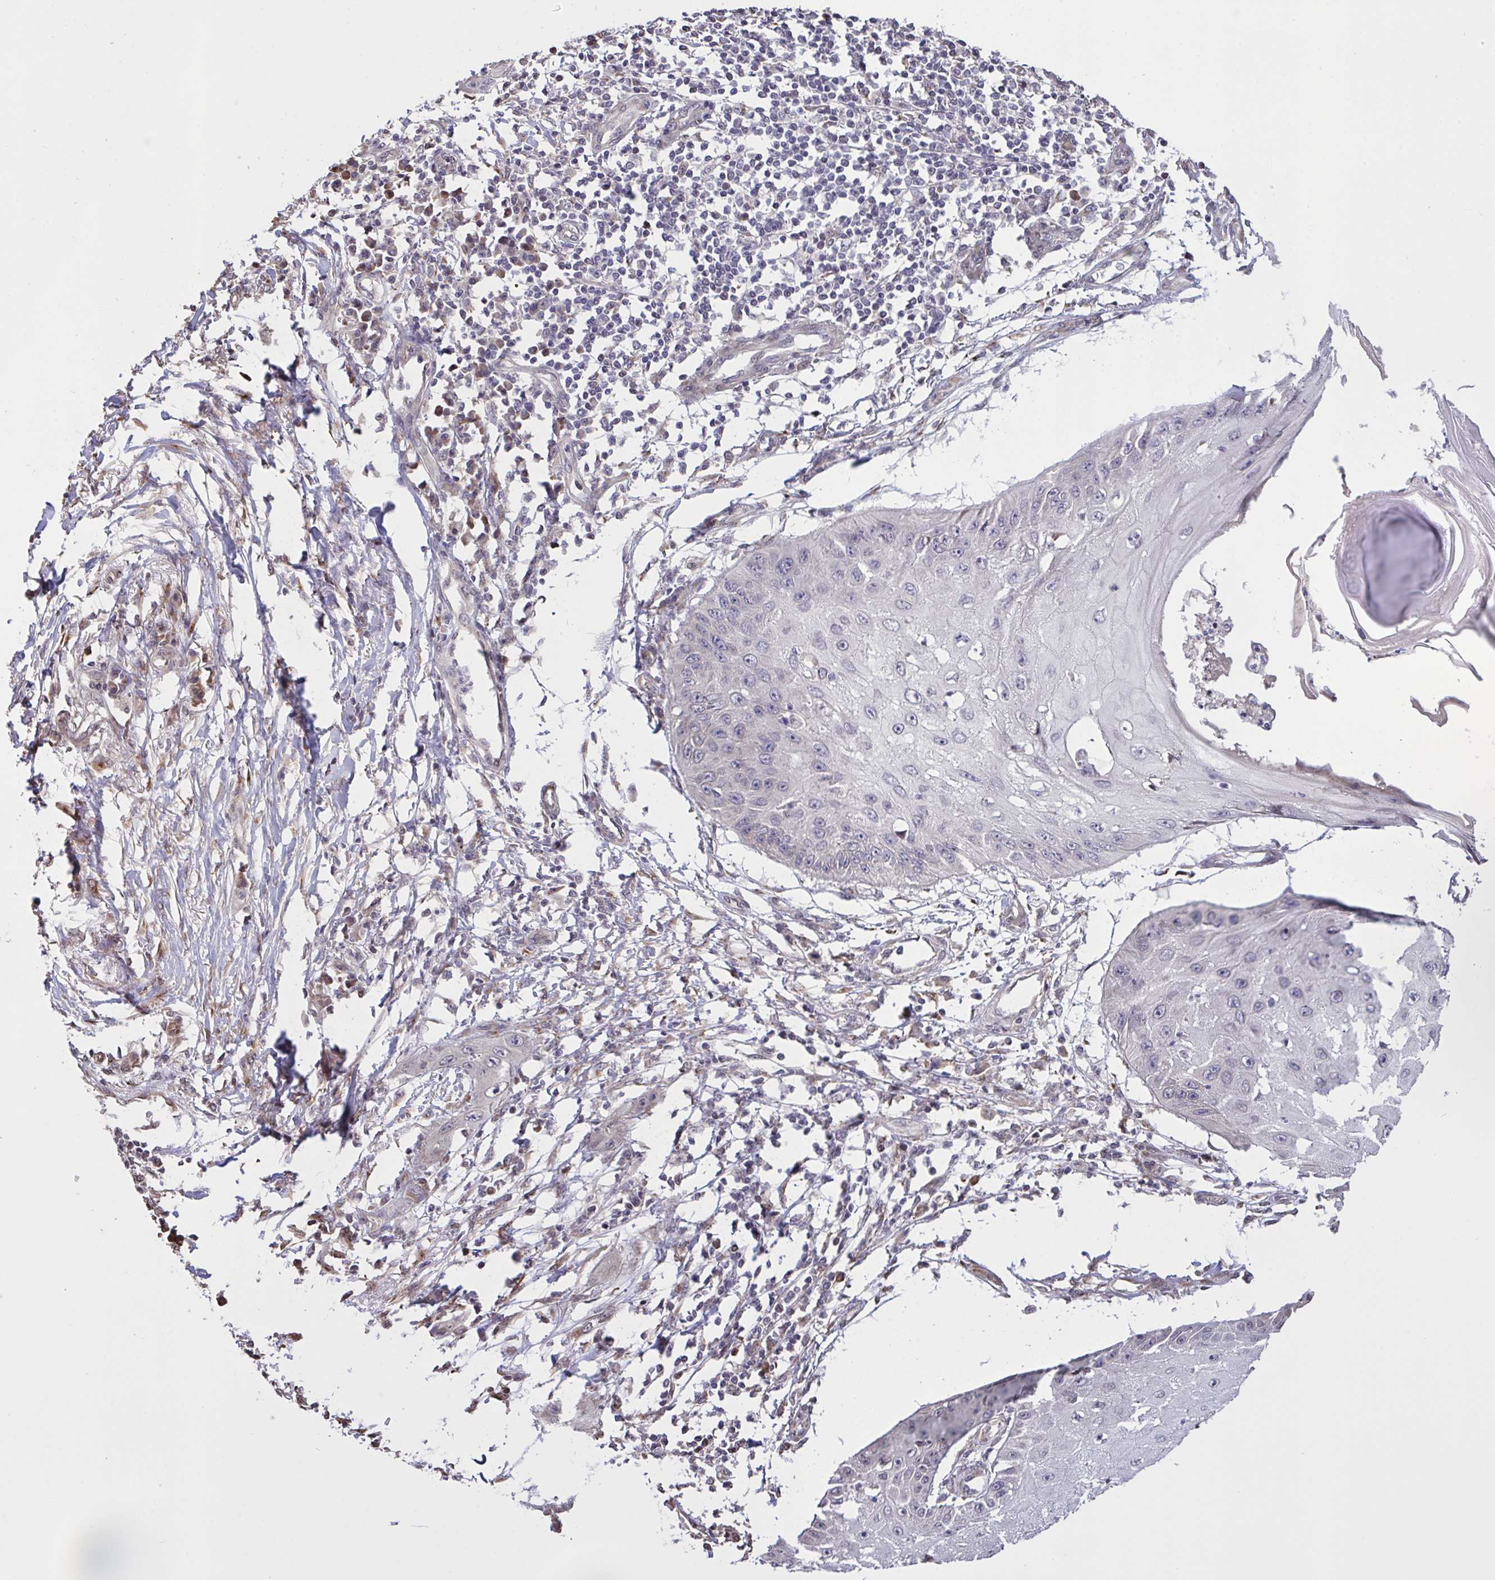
{"staining": {"intensity": "negative", "quantity": "none", "location": "none"}, "tissue": "skin cancer", "cell_type": "Tumor cells", "image_type": "cancer", "snomed": [{"axis": "morphology", "description": "Squamous cell carcinoma, NOS"}, {"axis": "topography", "description": "Skin"}], "caption": "Tumor cells show no significant positivity in skin cancer.", "gene": "MRGPRX2", "patient": {"sex": "male", "age": 70}}